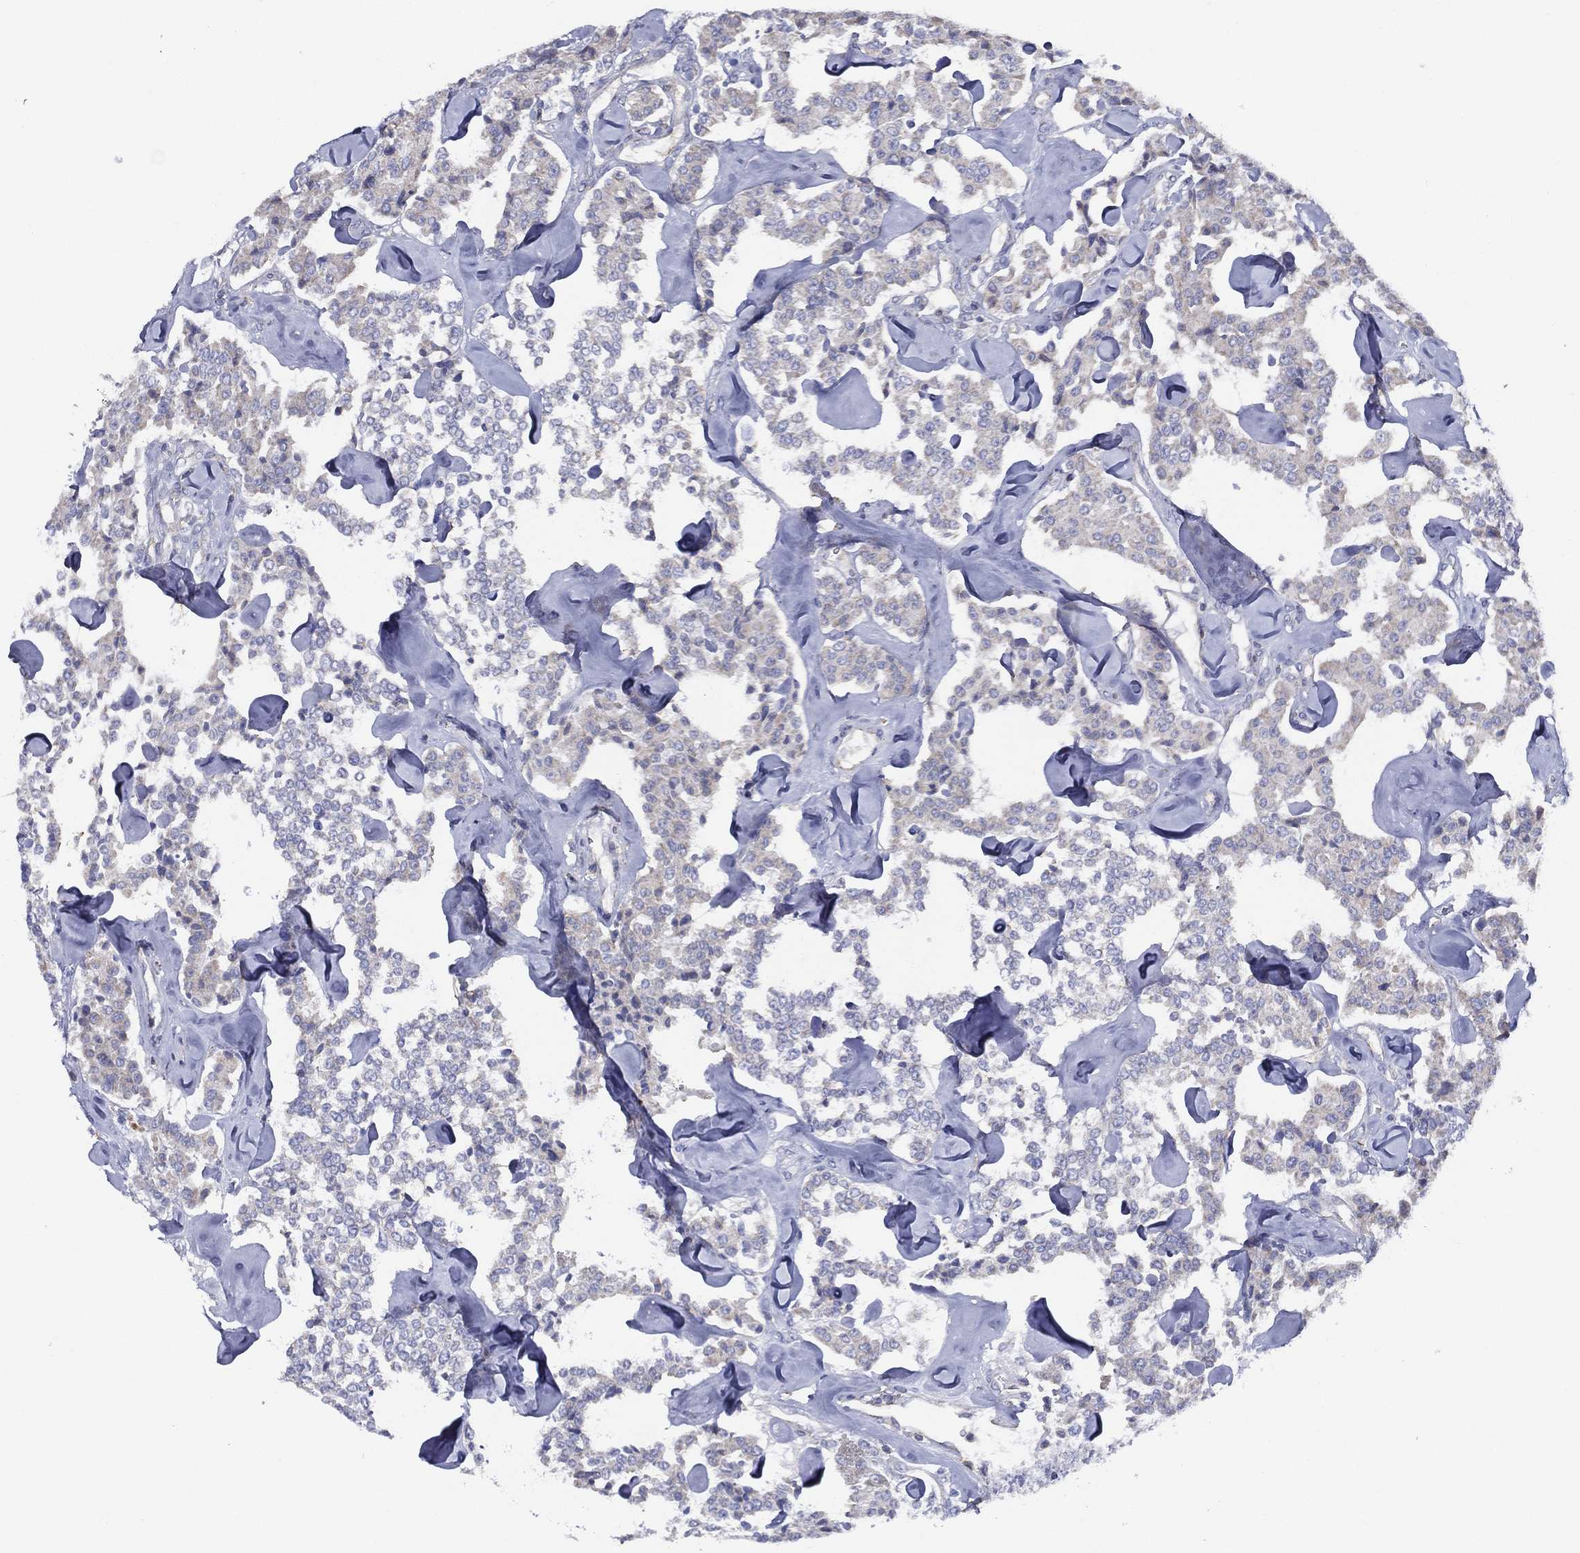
{"staining": {"intensity": "negative", "quantity": "none", "location": "none"}, "tissue": "carcinoid", "cell_type": "Tumor cells", "image_type": "cancer", "snomed": [{"axis": "morphology", "description": "Carcinoid, malignant, NOS"}, {"axis": "topography", "description": "Pancreas"}], "caption": "The micrograph reveals no staining of tumor cells in carcinoid.", "gene": "ZNF223", "patient": {"sex": "male", "age": 41}}